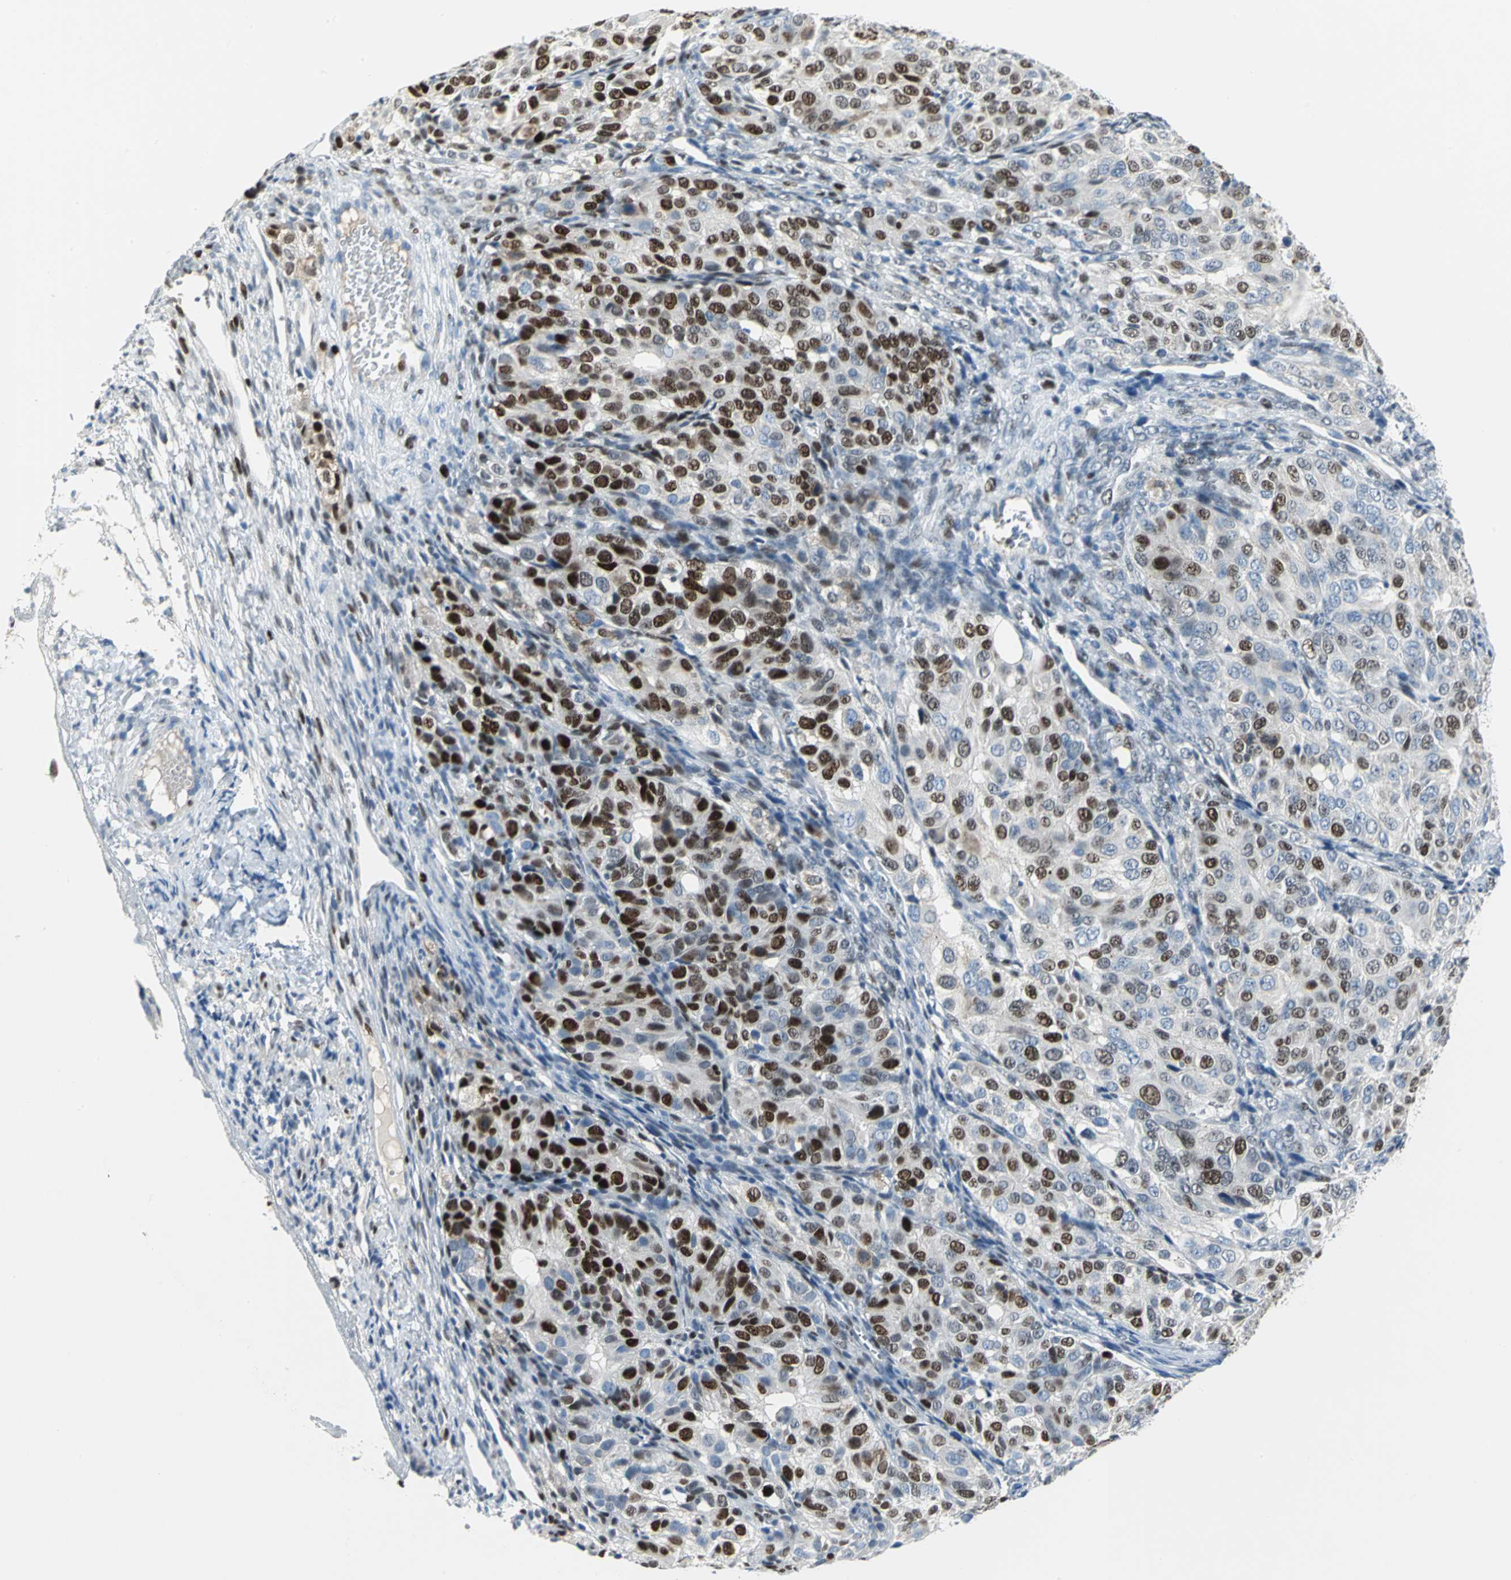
{"staining": {"intensity": "strong", "quantity": "25%-75%", "location": "nuclear"}, "tissue": "ovarian cancer", "cell_type": "Tumor cells", "image_type": "cancer", "snomed": [{"axis": "morphology", "description": "Carcinoma, endometroid"}, {"axis": "topography", "description": "Ovary"}], "caption": "Strong nuclear positivity is seen in about 25%-75% of tumor cells in ovarian cancer. (DAB = brown stain, brightfield microscopy at high magnification).", "gene": "MCM4", "patient": {"sex": "female", "age": 51}}